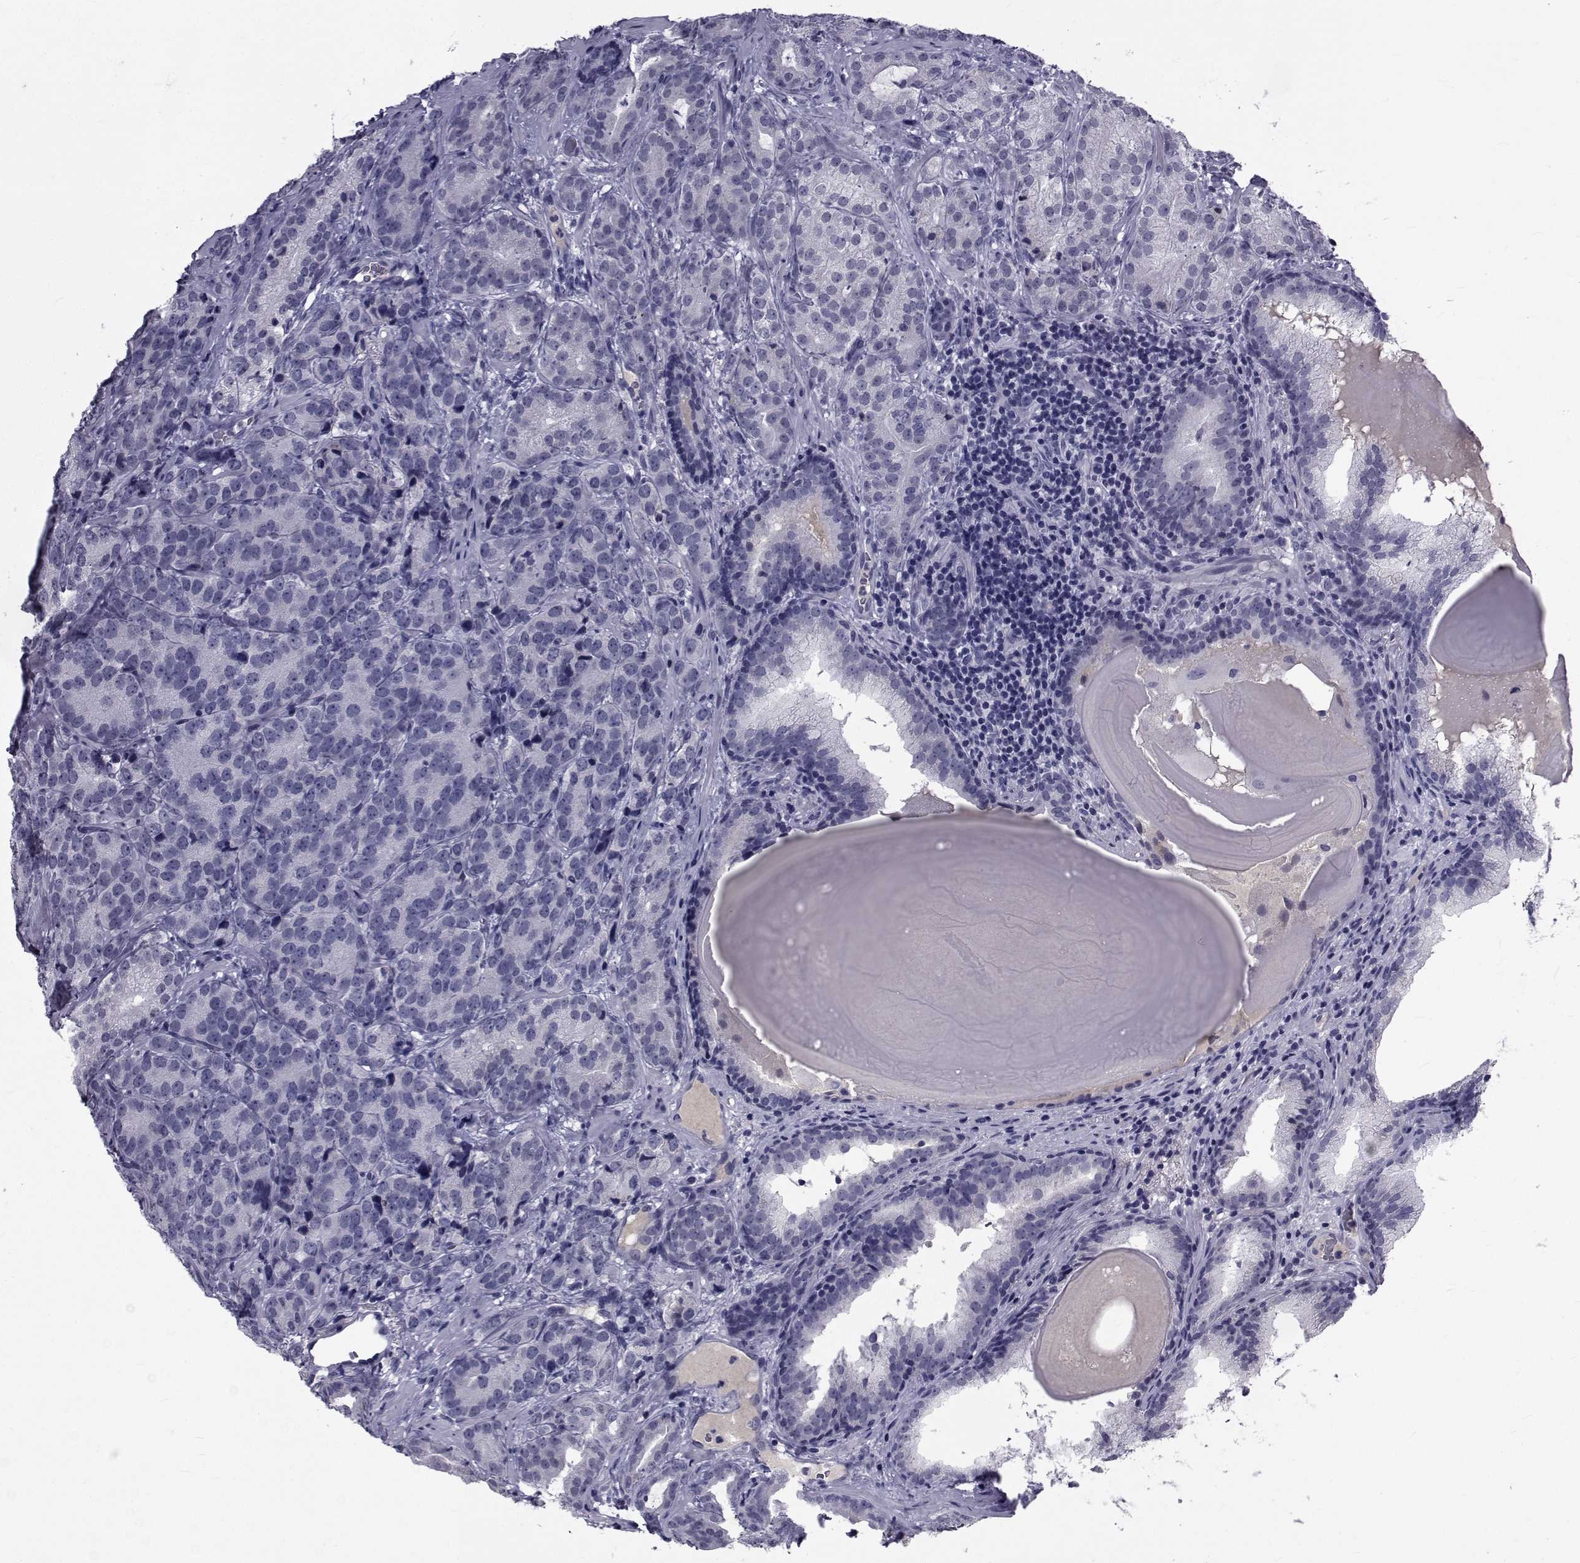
{"staining": {"intensity": "negative", "quantity": "none", "location": "none"}, "tissue": "prostate cancer", "cell_type": "Tumor cells", "image_type": "cancer", "snomed": [{"axis": "morphology", "description": "Adenocarcinoma, NOS"}, {"axis": "topography", "description": "Prostate"}], "caption": "Prostate adenocarcinoma was stained to show a protein in brown. There is no significant expression in tumor cells.", "gene": "PAX2", "patient": {"sex": "male", "age": 71}}